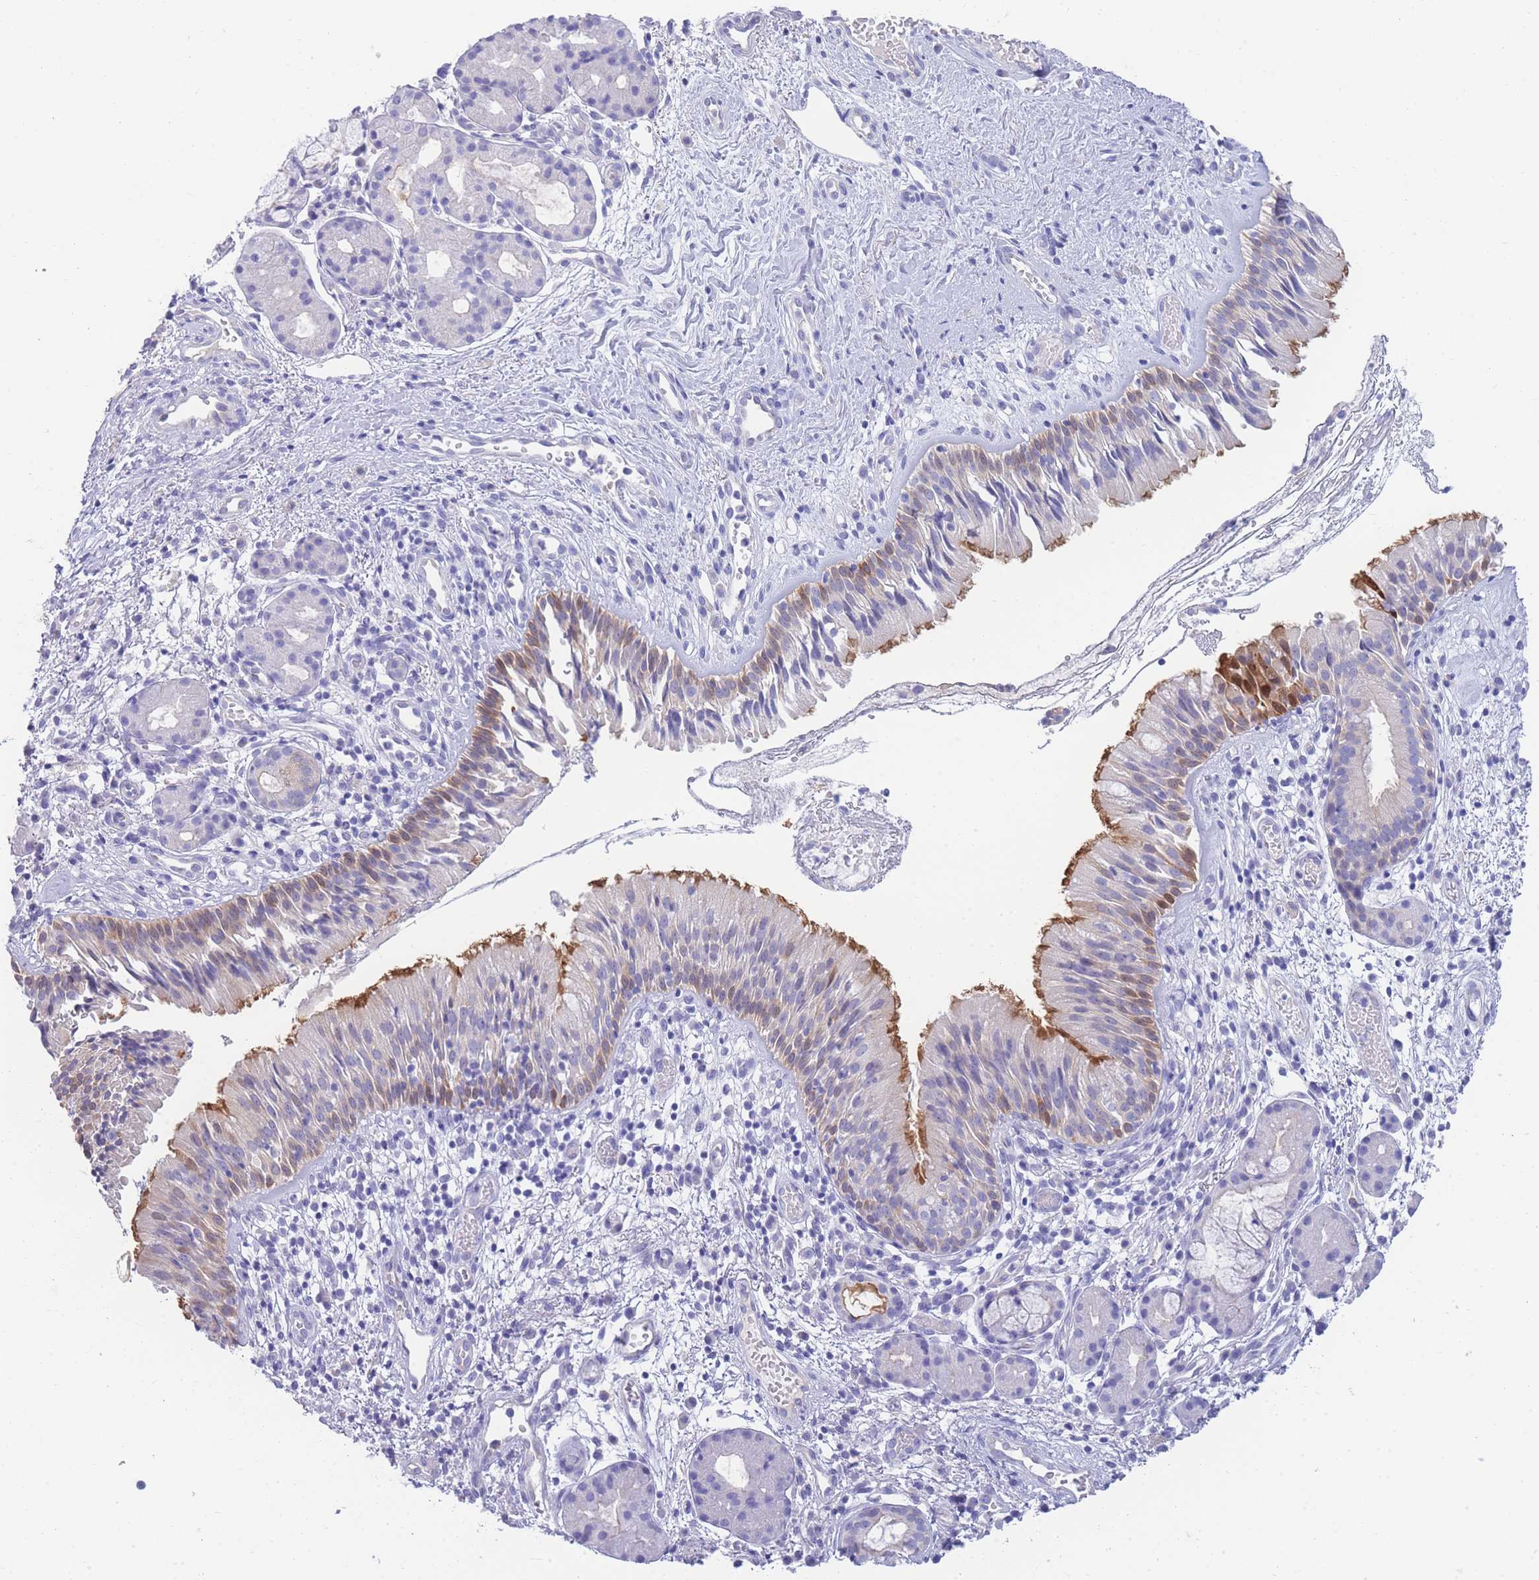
{"staining": {"intensity": "strong", "quantity": "25%-75%", "location": "cytoplasmic/membranous"}, "tissue": "nasopharynx", "cell_type": "Respiratory epithelial cells", "image_type": "normal", "snomed": [{"axis": "morphology", "description": "Normal tissue, NOS"}, {"axis": "topography", "description": "Nasopharynx"}], "caption": "High-magnification brightfield microscopy of unremarkable nasopharynx stained with DAB (brown) and counterstained with hematoxylin (blue). respiratory epithelial cells exhibit strong cytoplasmic/membranous expression is appreciated in about25%-75% of cells. Nuclei are stained in blue.", "gene": "LRRC37A2", "patient": {"sex": "male", "age": 65}}